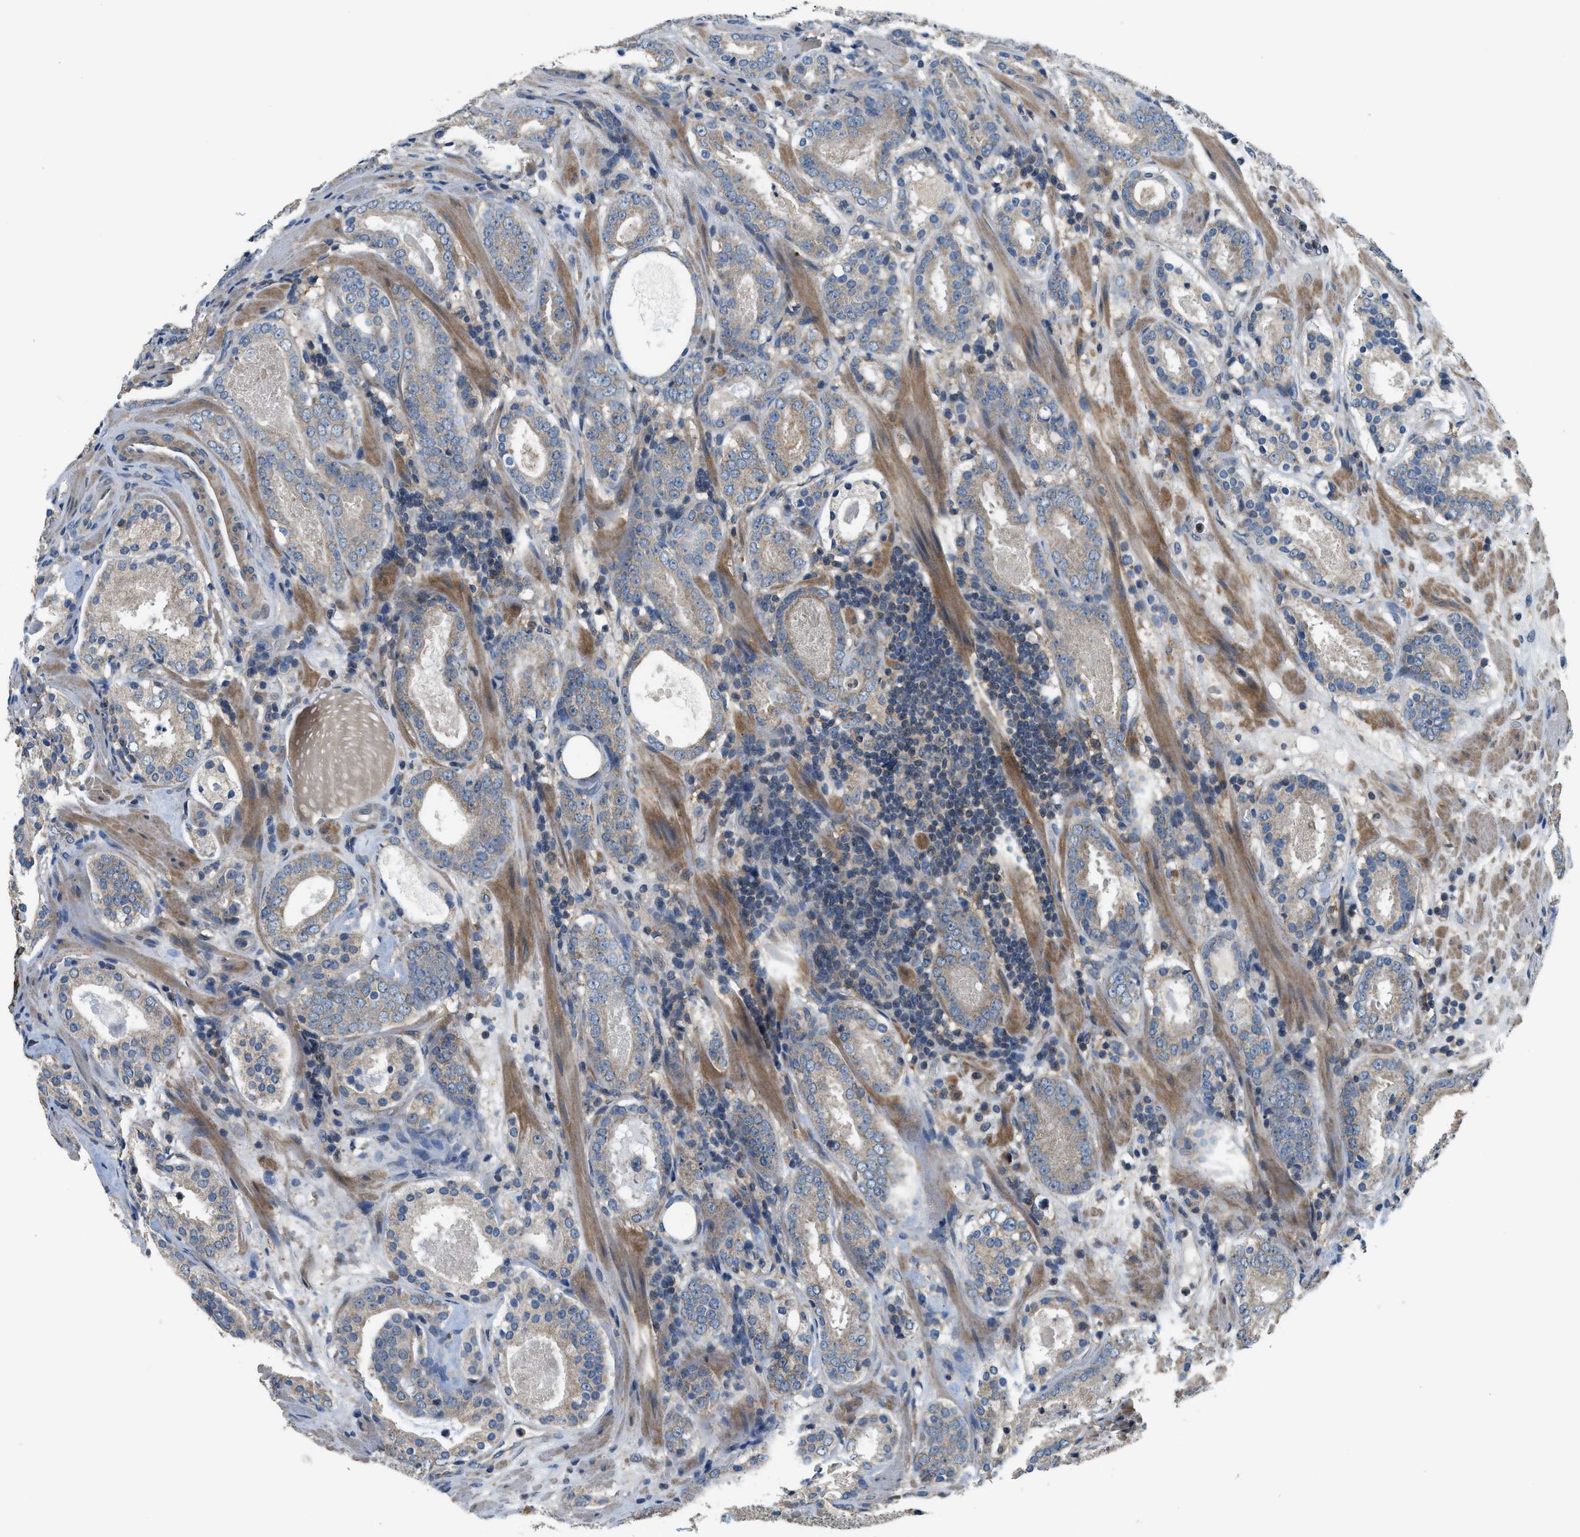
{"staining": {"intensity": "weak", "quantity": "25%-75%", "location": "cytoplasmic/membranous"}, "tissue": "prostate cancer", "cell_type": "Tumor cells", "image_type": "cancer", "snomed": [{"axis": "morphology", "description": "Adenocarcinoma, Low grade"}, {"axis": "topography", "description": "Prostate"}], "caption": "Immunohistochemistry (DAB) staining of prostate low-grade adenocarcinoma displays weak cytoplasmic/membranous protein staining in about 25%-75% of tumor cells. (brown staining indicates protein expression, while blue staining denotes nuclei).", "gene": "SSH2", "patient": {"sex": "male", "age": 69}}